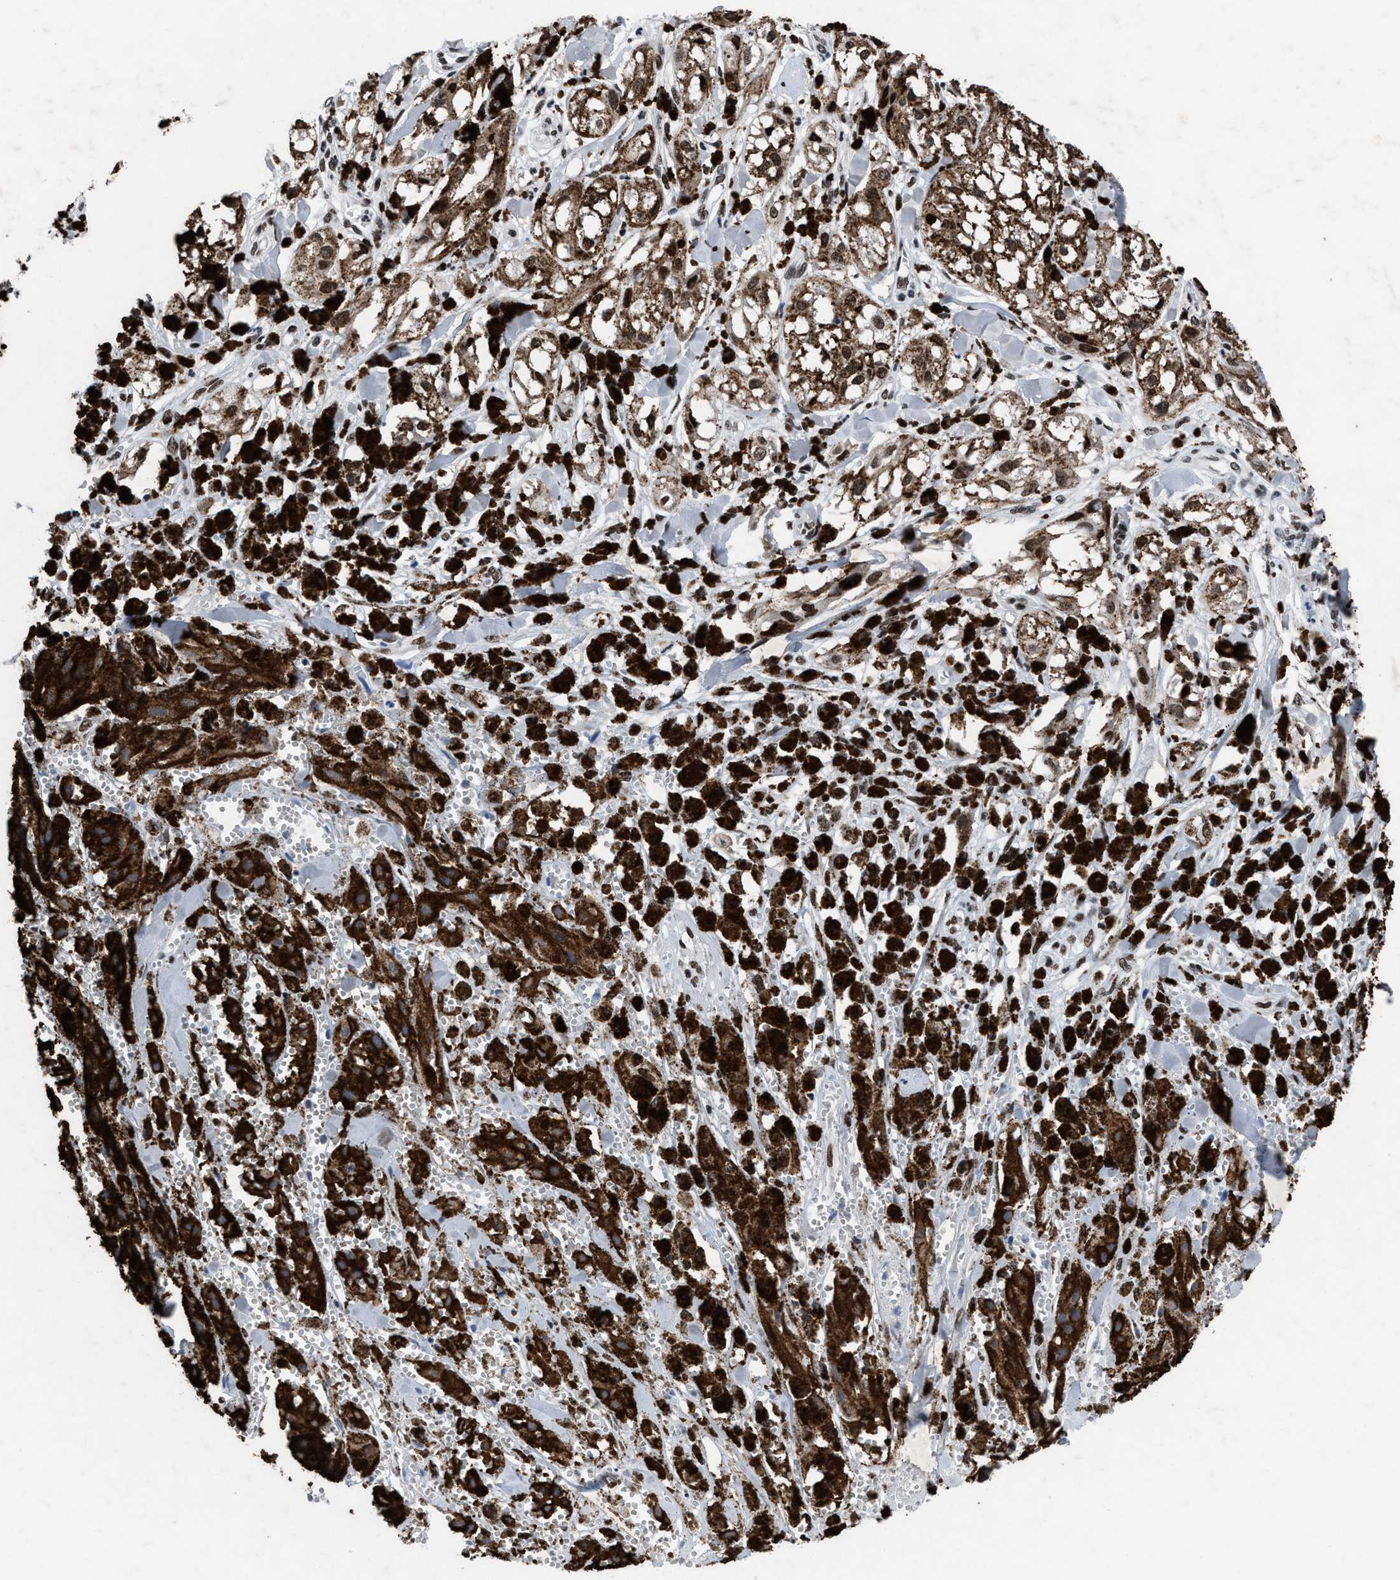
{"staining": {"intensity": "strong", "quantity": ">75%", "location": "cytoplasmic/membranous"}, "tissue": "melanoma", "cell_type": "Tumor cells", "image_type": "cancer", "snomed": [{"axis": "morphology", "description": "Malignant melanoma, NOS"}, {"axis": "topography", "description": "Skin"}], "caption": "Immunohistochemical staining of melanoma demonstrates high levels of strong cytoplasmic/membranous expression in about >75% of tumor cells.", "gene": "WDR81", "patient": {"sex": "male", "age": 88}}